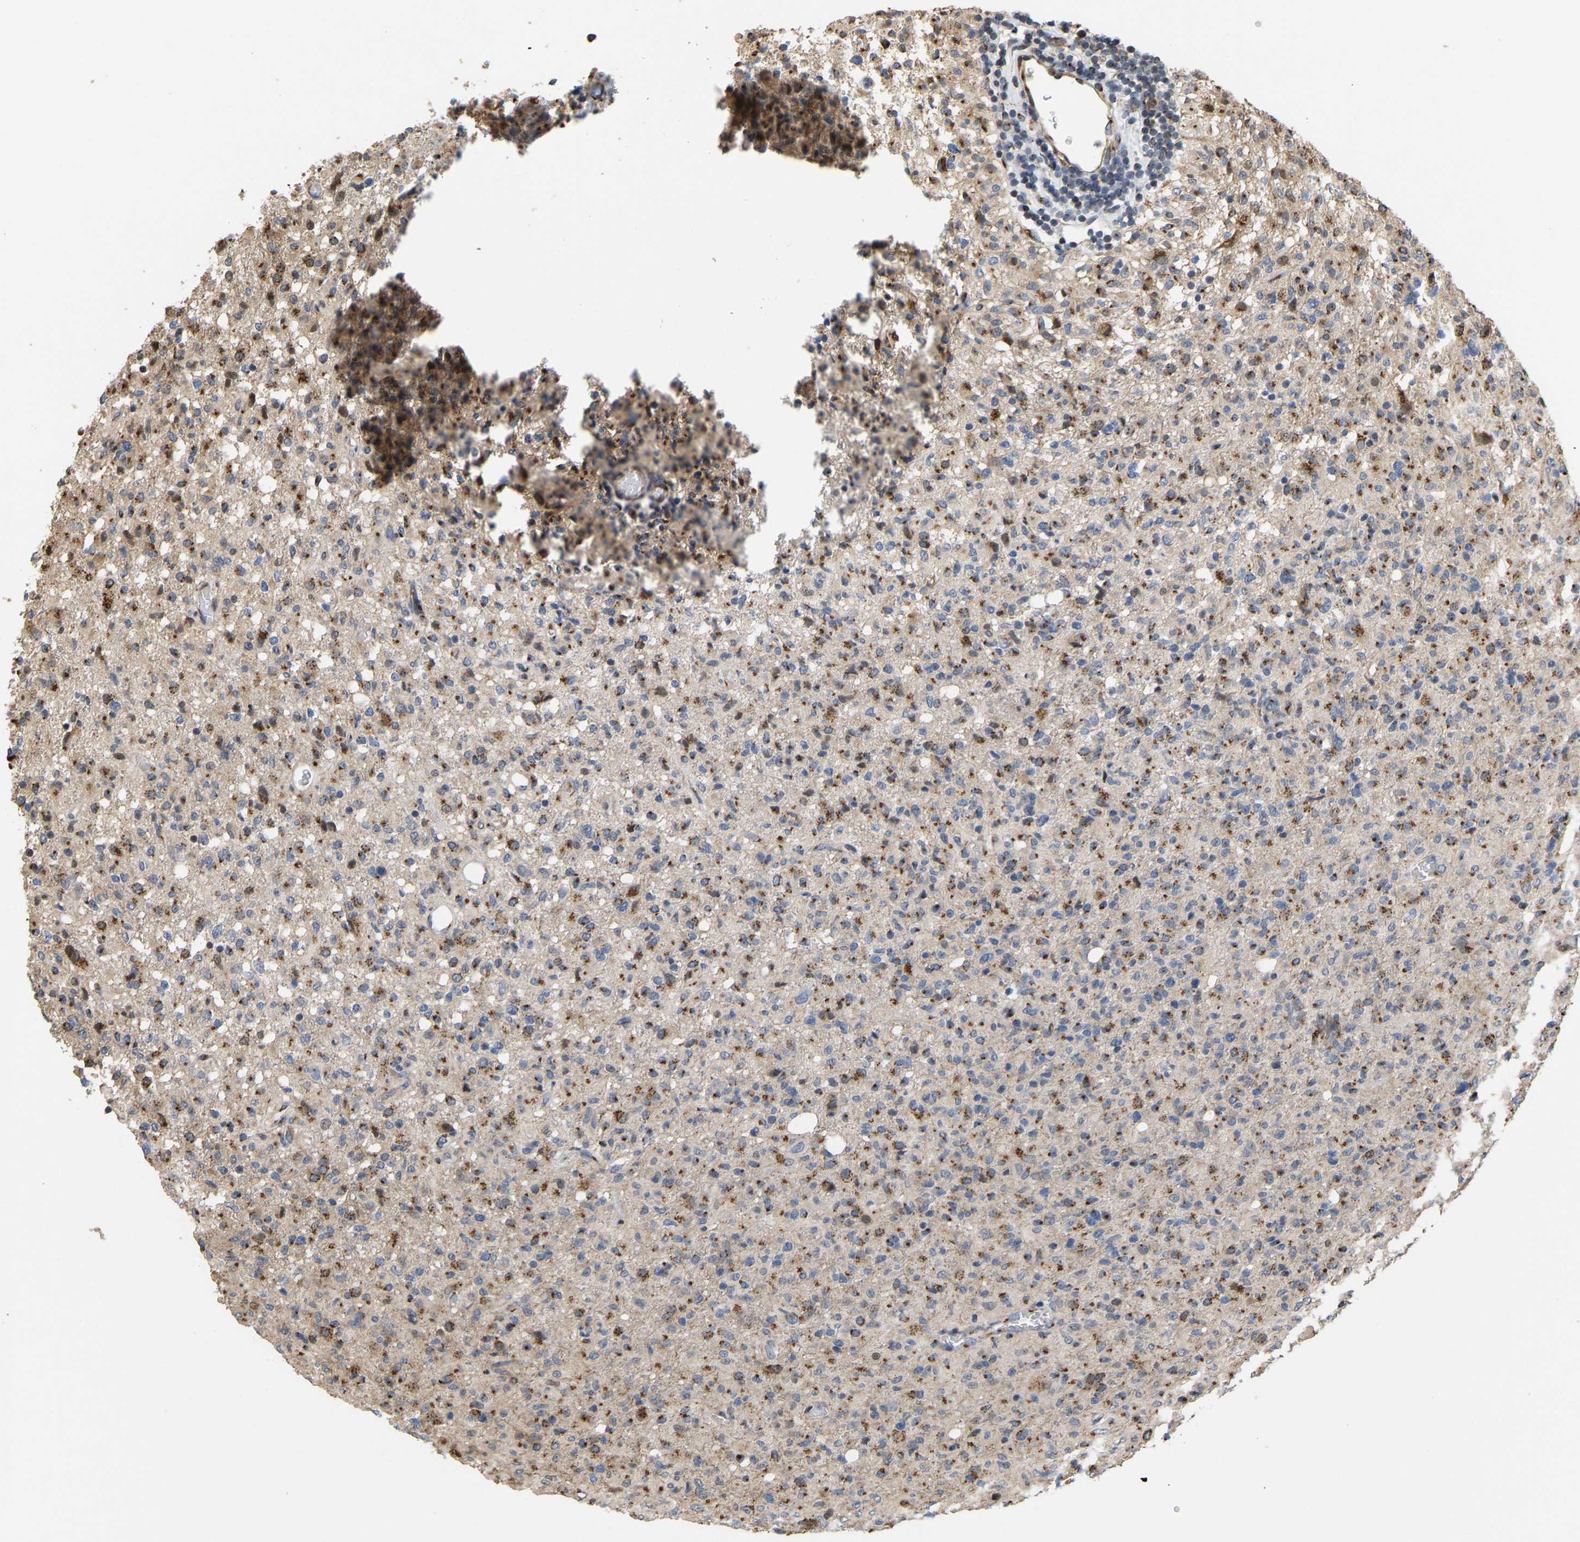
{"staining": {"intensity": "moderate", "quantity": ">75%", "location": "cytoplasmic/membranous"}, "tissue": "glioma", "cell_type": "Tumor cells", "image_type": "cancer", "snomed": [{"axis": "morphology", "description": "Glioma, malignant, High grade"}, {"axis": "topography", "description": "Brain"}], "caption": "This is a histology image of immunohistochemistry staining of malignant glioma (high-grade), which shows moderate positivity in the cytoplasmic/membranous of tumor cells.", "gene": "YIPF4", "patient": {"sex": "female", "age": 57}}